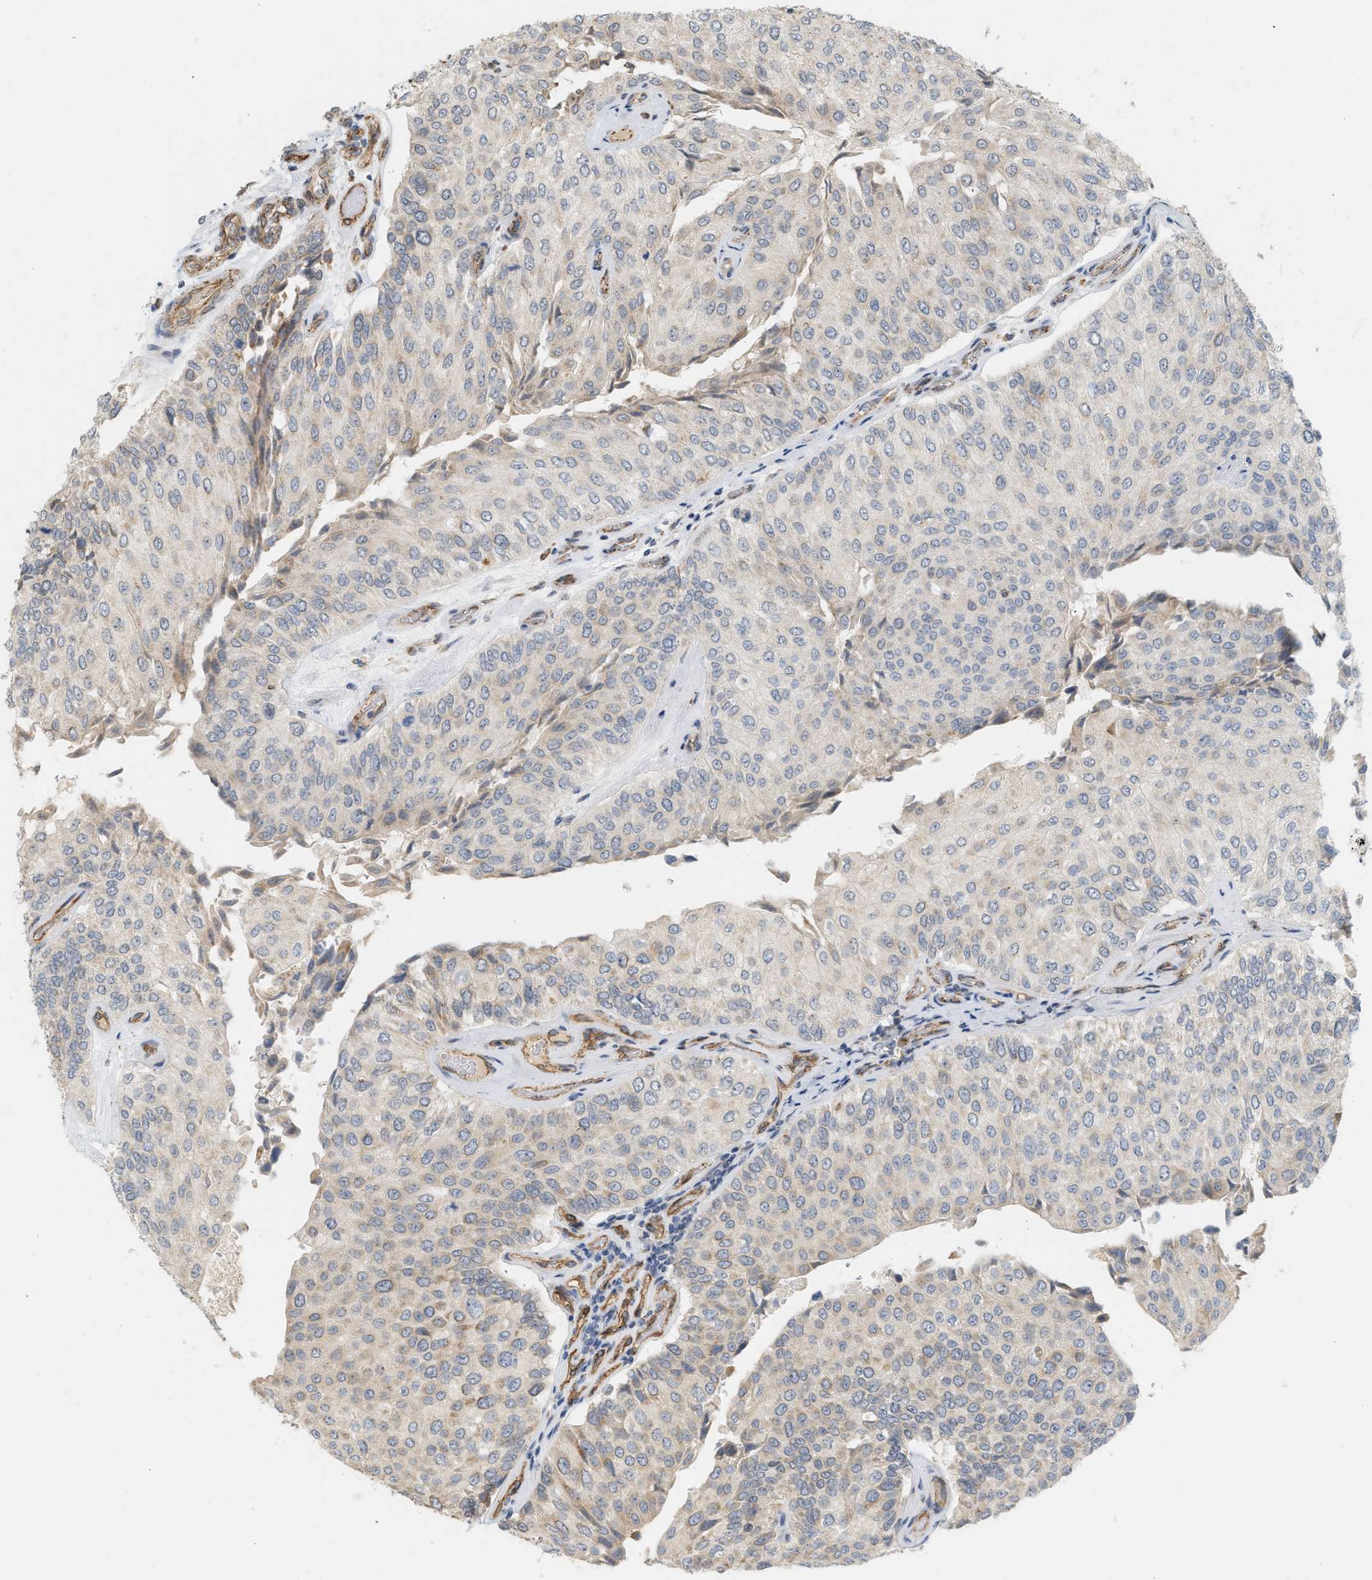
{"staining": {"intensity": "weak", "quantity": "25%-75%", "location": "cytoplasmic/membranous"}, "tissue": "urothelial cancer", "cell_type": "Tumor cells", "image_type": "cancer", "snomed": [{"axis": "morphology", "description": "Urothelial carcinoma, High grade"}, {"axis": "topography", "description": "Kidney"}, {"axis": "topography", "description": "Urinary bladder"}], "caption": "Tumor cells demonstrate low levels of weak cytoplasmic/membranous staining in approximately 25%-75% of cells in human urothelial cancer.", "gene": "SVOP", "patient": {"sex": "male", "age": 77}}